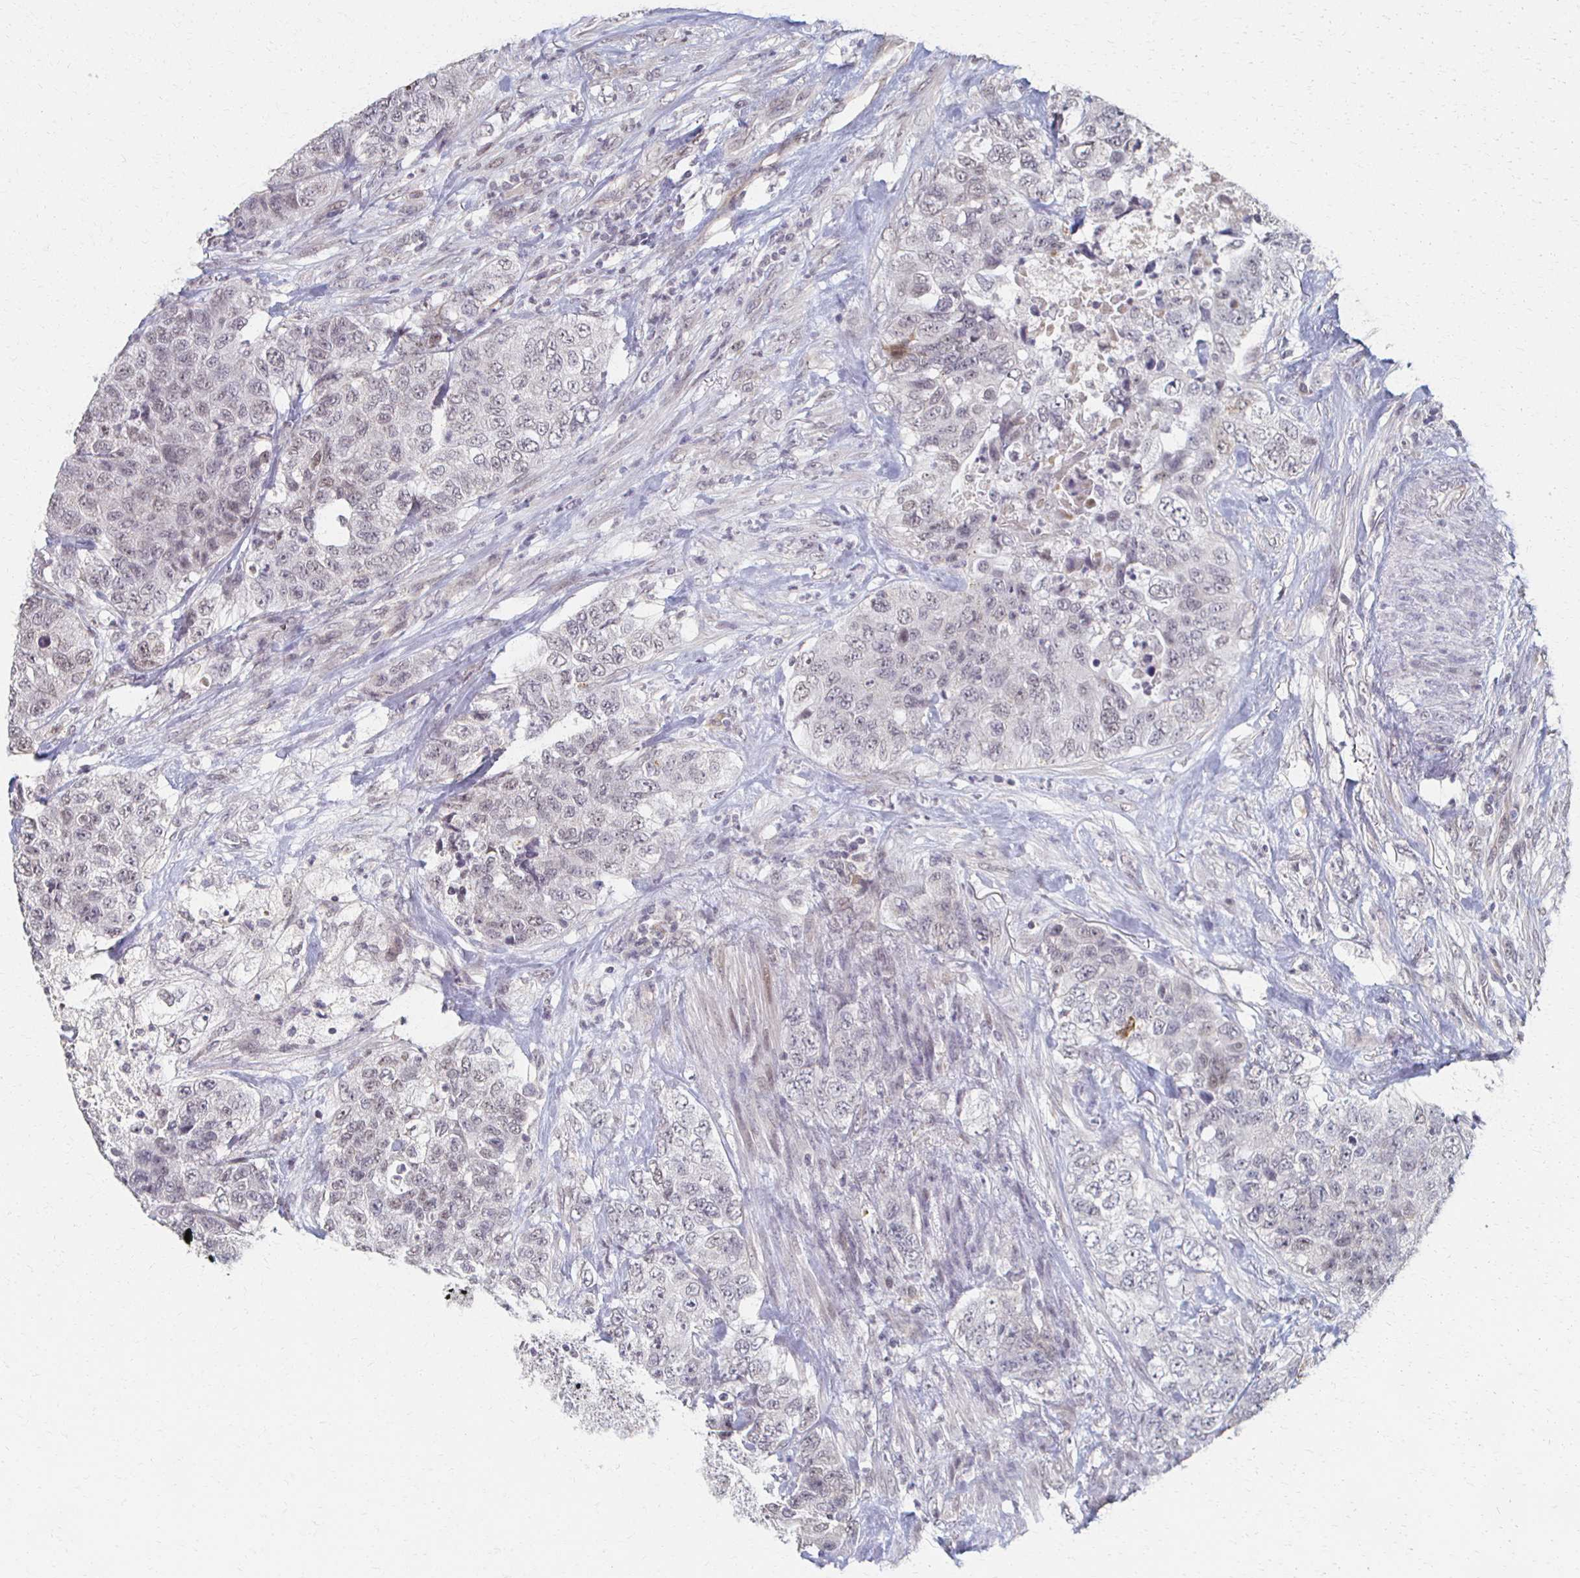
{"staining": {"intensity": "weak", "quantity": "25%-75%", "location": "nuclear"}, "tissue": "urothelial cancer", "cell_type": "Tumor cells", "image_type": "cancer", "snomed": [{"axis": "morphology", "description": "Urothelial carcinoma, High grade"}, {"axis": "topography", "description": "Urinary bladder"}], "caption": "Immunohistochemical staining of human high-grade urothelial carcinoma reveals weak nuclear protein expression in approximately 25%-75% of tumor cells.", "gene": "DAB1", "patient": {"sex": "female", "age": 78}}